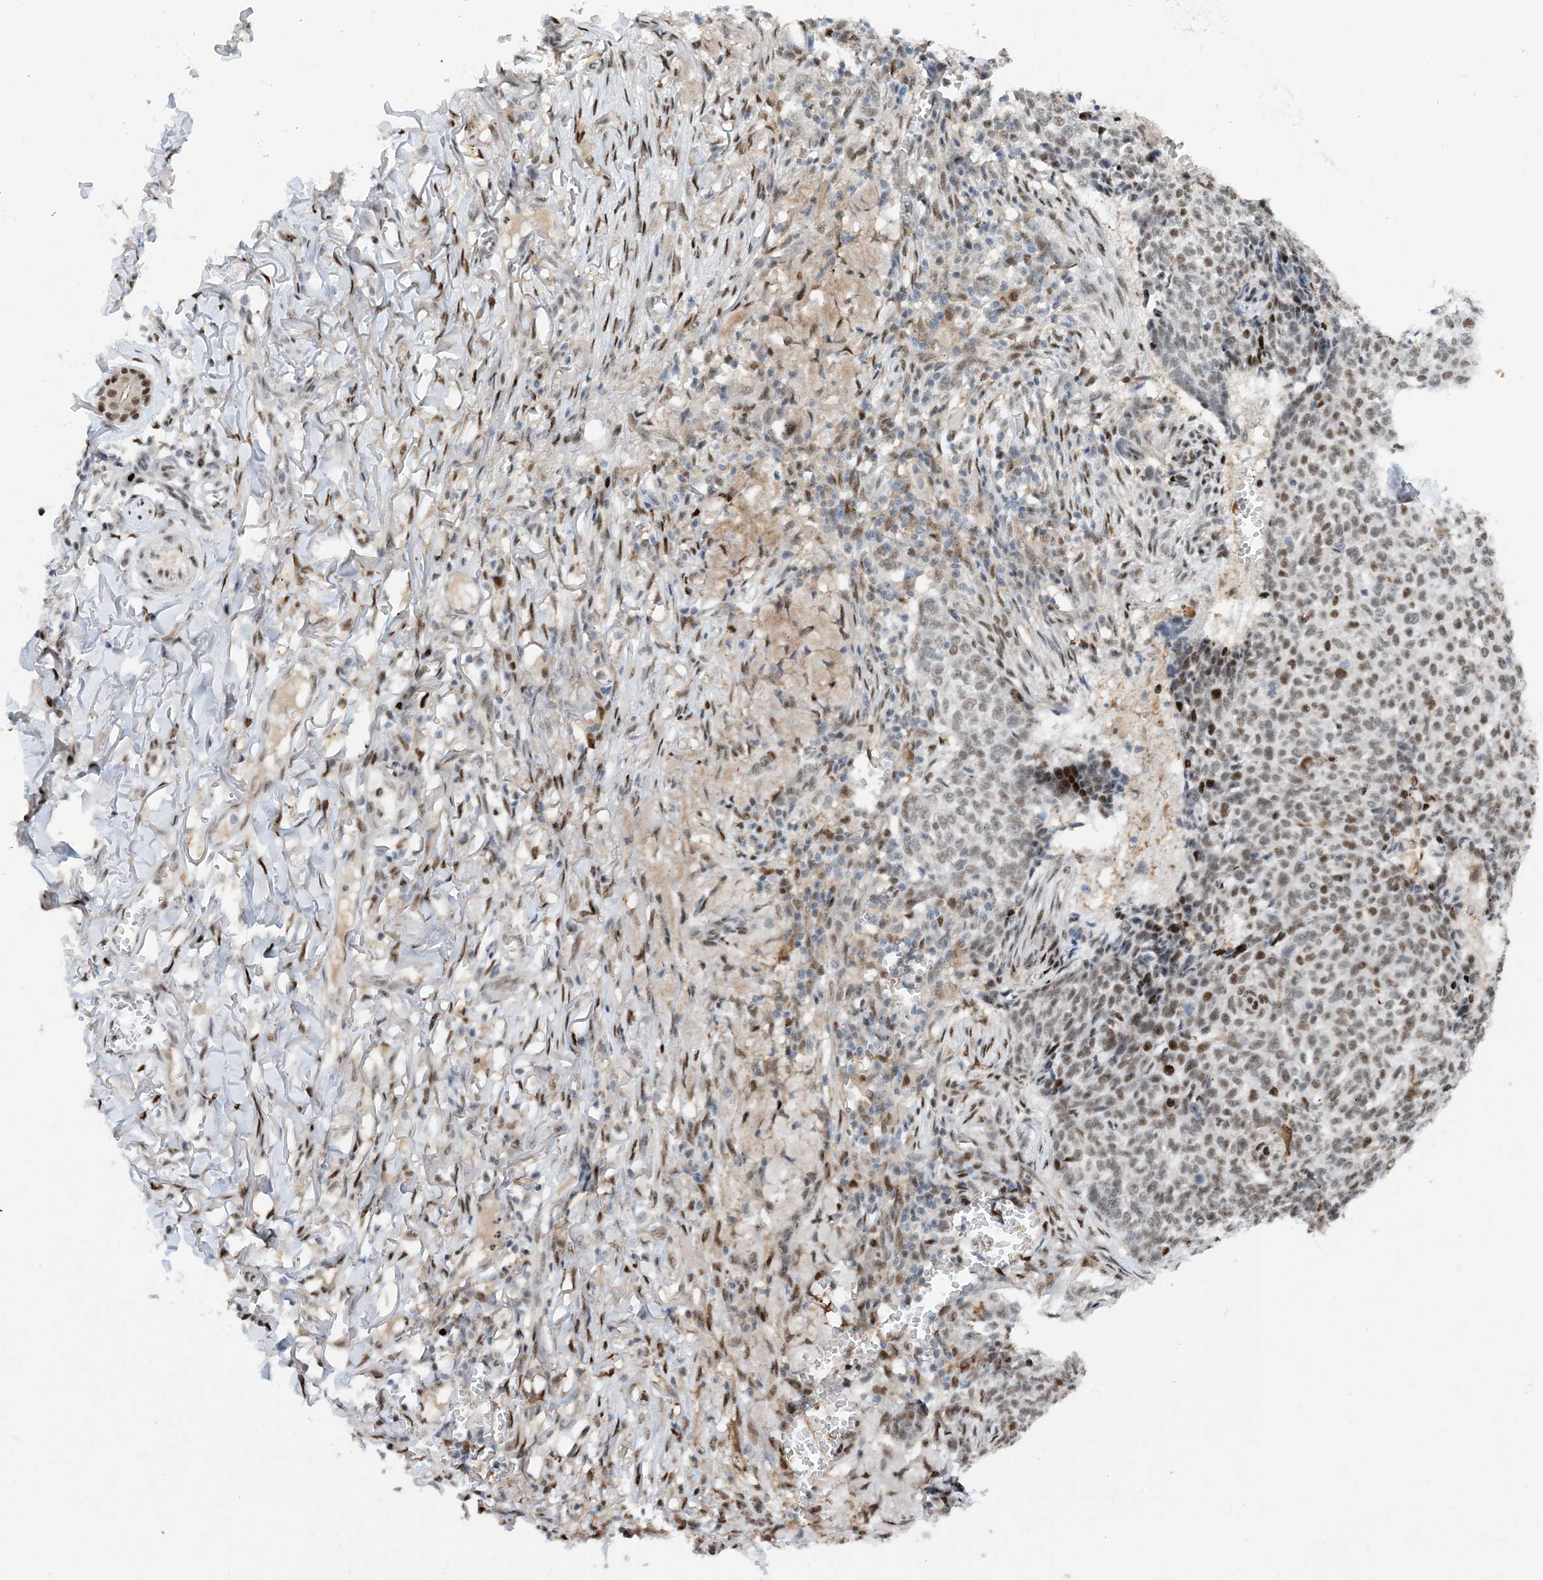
{"staining": {"intensity": "moderate", "quantity": ">75%", "location": "nuclear"}, "tissue": "skin cancer", "cell_type": "Tumor cells", "image_type": "cancer", "snomed": [{"axis": "morphology", "description": "Basal cell carcinoma"}, {"axis": "topography", "description": "Skin"}], "caption": "Immunohistochemistry (IHC) (DAB) staining of skin cancer (basal cell carcinoma) exhibits moderate nuclear protein positivity in approximately >75% of tumor cells.", "gene": "HEMK1", "patient": {"sex": "male", "age": 85}}